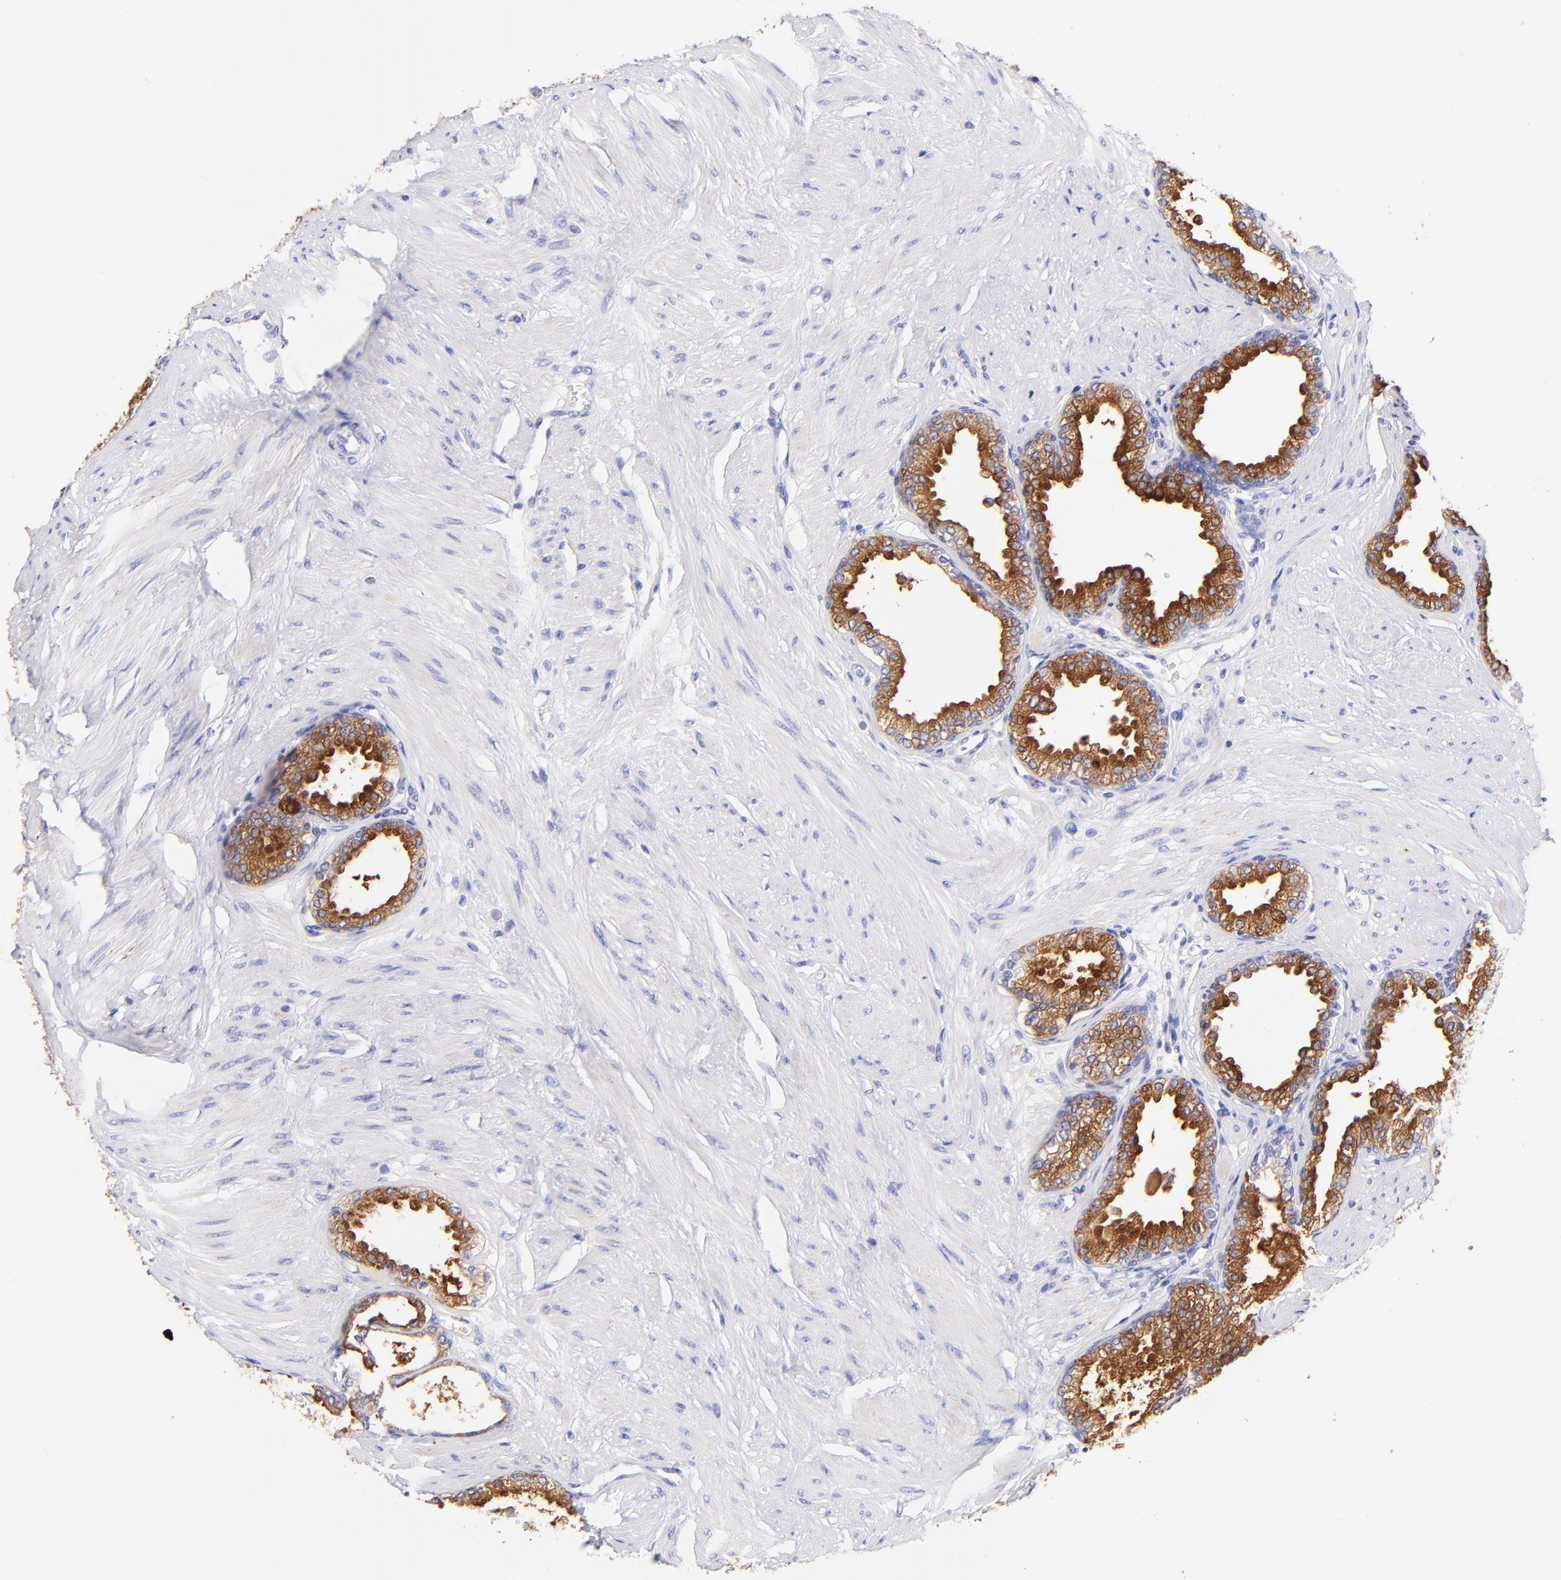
{"staining": {"intensity": "strong", "quantity": ">75%", "location": "cytoplasmic/membranous"}, "tissue": "prostate", "cell_type": "Glandular cells", "image_type": "normal", "snomed": [{"axis": "morphology", "description": "Normal tissue, NOS"}, {"axis": "topography", "description": "Prostate"}], "caption": "Immunohistochemical staining of benign human prostate displays high levels of strong cytoplasmic/membranous positivity in approximately >75% of glandular cells. (DAB (3,3'-diaminobenzidine) IHC, brown staining for protein, blue staining for nuclei).", "gene": "RAB3B", "patient": {"sex": "male", "age": 64}}